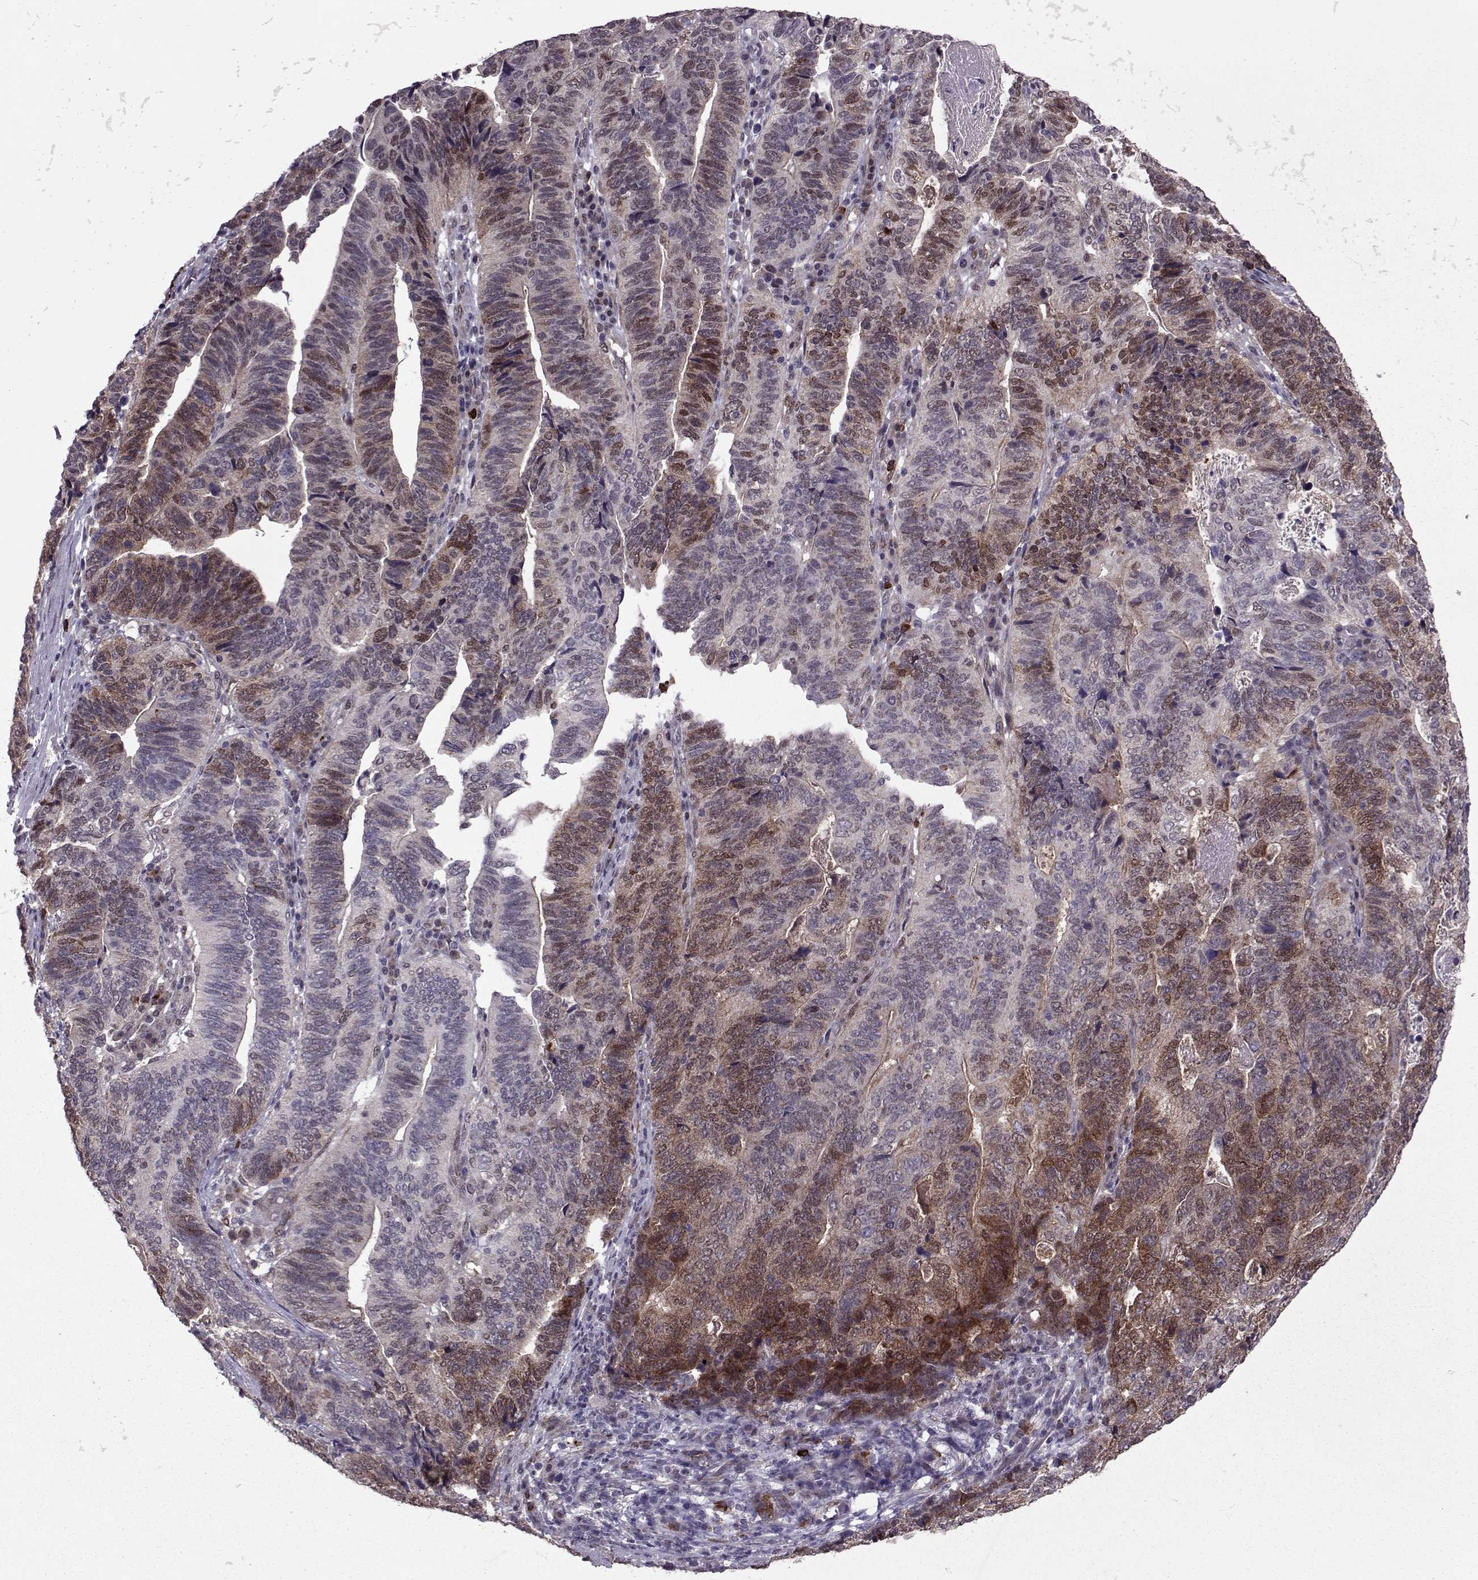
{"staining": {"intensity": "moderate", "quantity": "25%-75%", "location": "cytoplasmic/membranous,nuclear"}, "tissue": "stomach cancer", "cell_type": "Tumor cells", "image_type": "cancer", "snomed": [{"axis": "morphology", "description": "Adenocarcinoma, NOS"}, {"axis": "topography", "description": "Stomach, upper"}], "caption": "Immunohistochemistry (IHC) micrograph of neoplastic tissue: stomach cancer (adenocarcinoma) stained using immunohistochemistry shows medium levels of moderate protein expression localized specifically in the cytoplasmic/membranous and nuclear of tumor cells, appearing as a cytoplasmic/membranous and nuclear brown color.", "gene": "CDK4", "patient": {"sex": "female", "age": 67}}